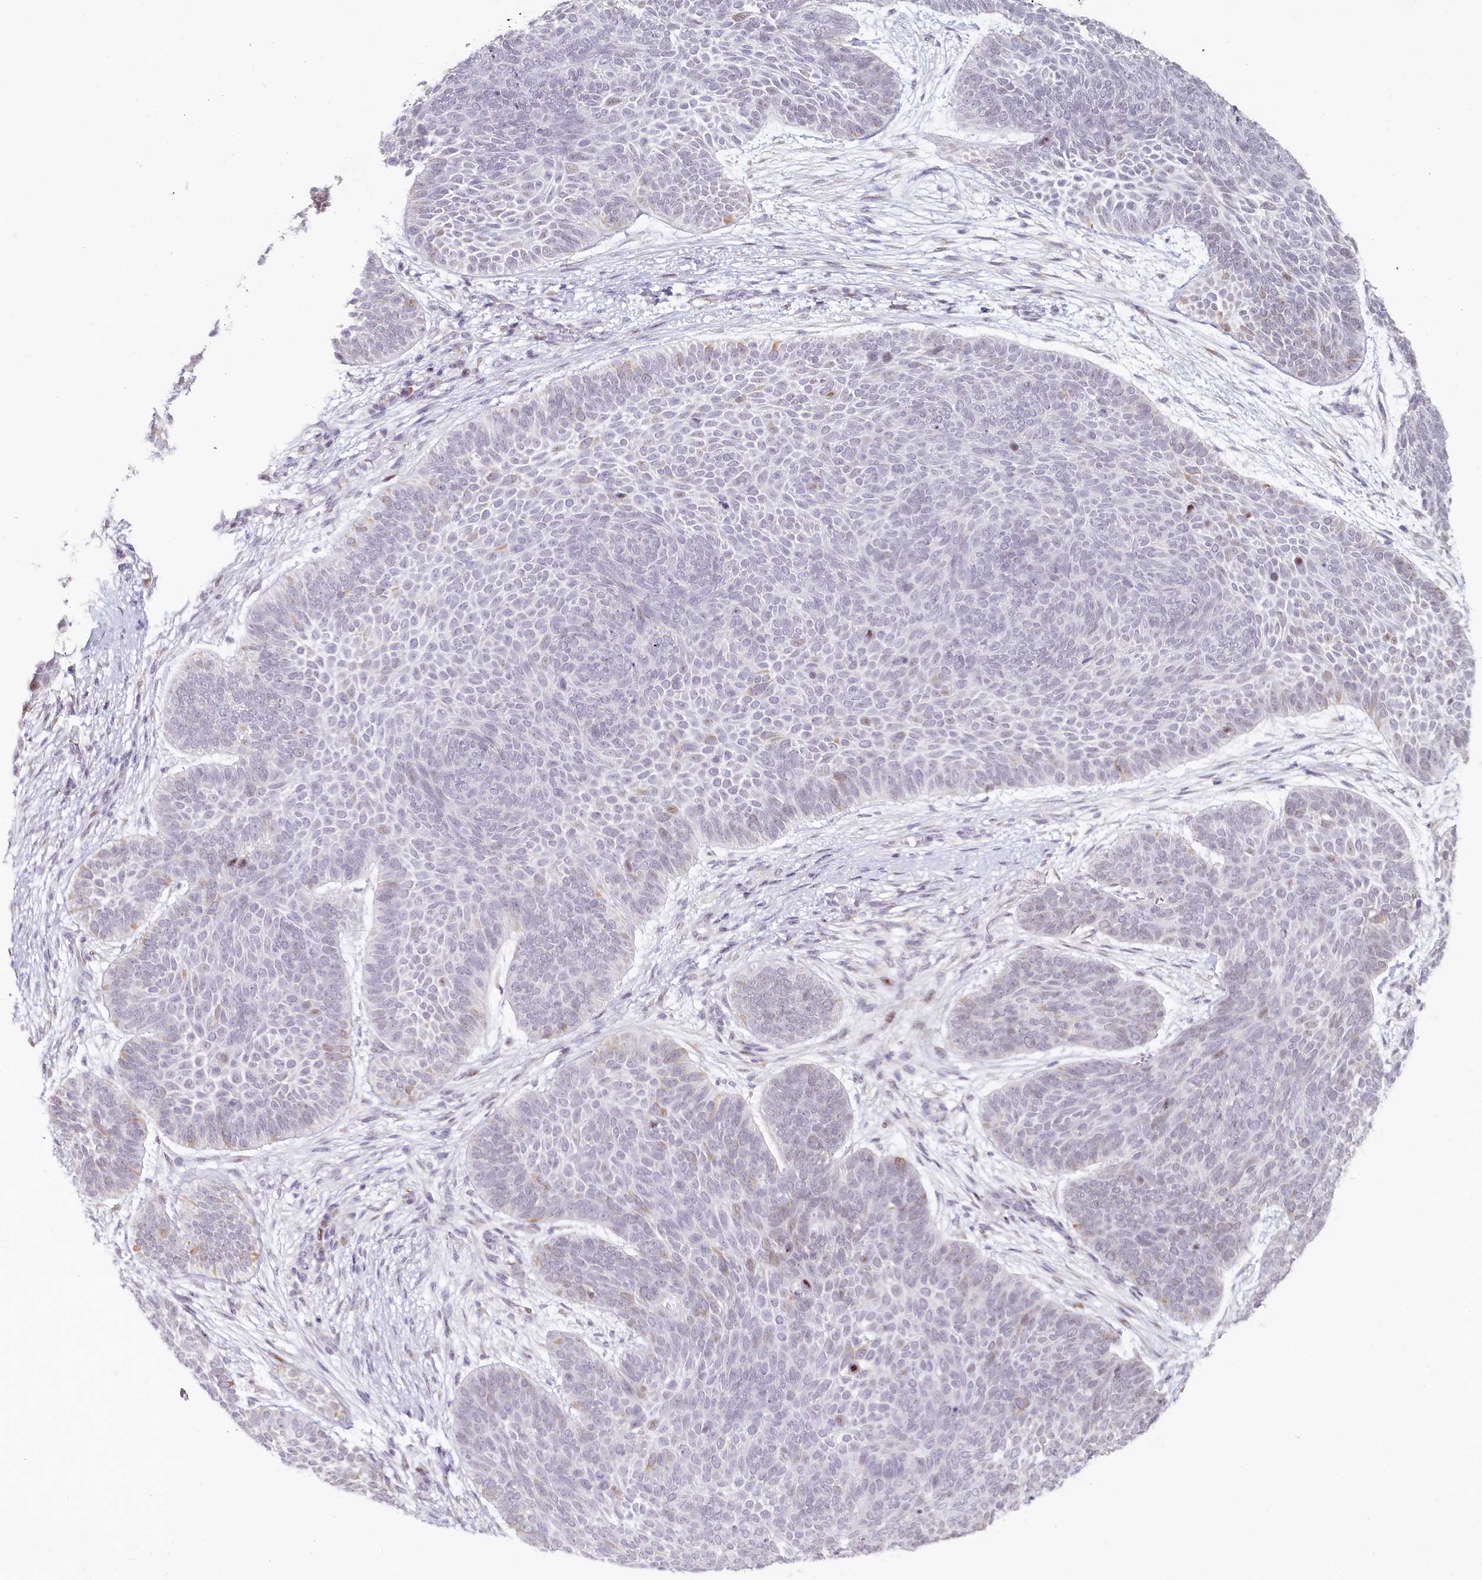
{"staining": {"intensity": "negative", "quantity": "none", "location": "none"}, "tissue": "skin cancer", "cell_type": "Tumor cells", "image_type": "cancer", "snomed": [{"axis": "morphology", "description": "Basal cell carcinoma"}, {"axis": "topography", "description": "Skin"}], "caption": "The IHC image has no significant expression in tumor cells of skin cancer (basal cell carcinoma) tissue.", "gene": "HPD", "patient": {"sex": "male", "age": 85}}